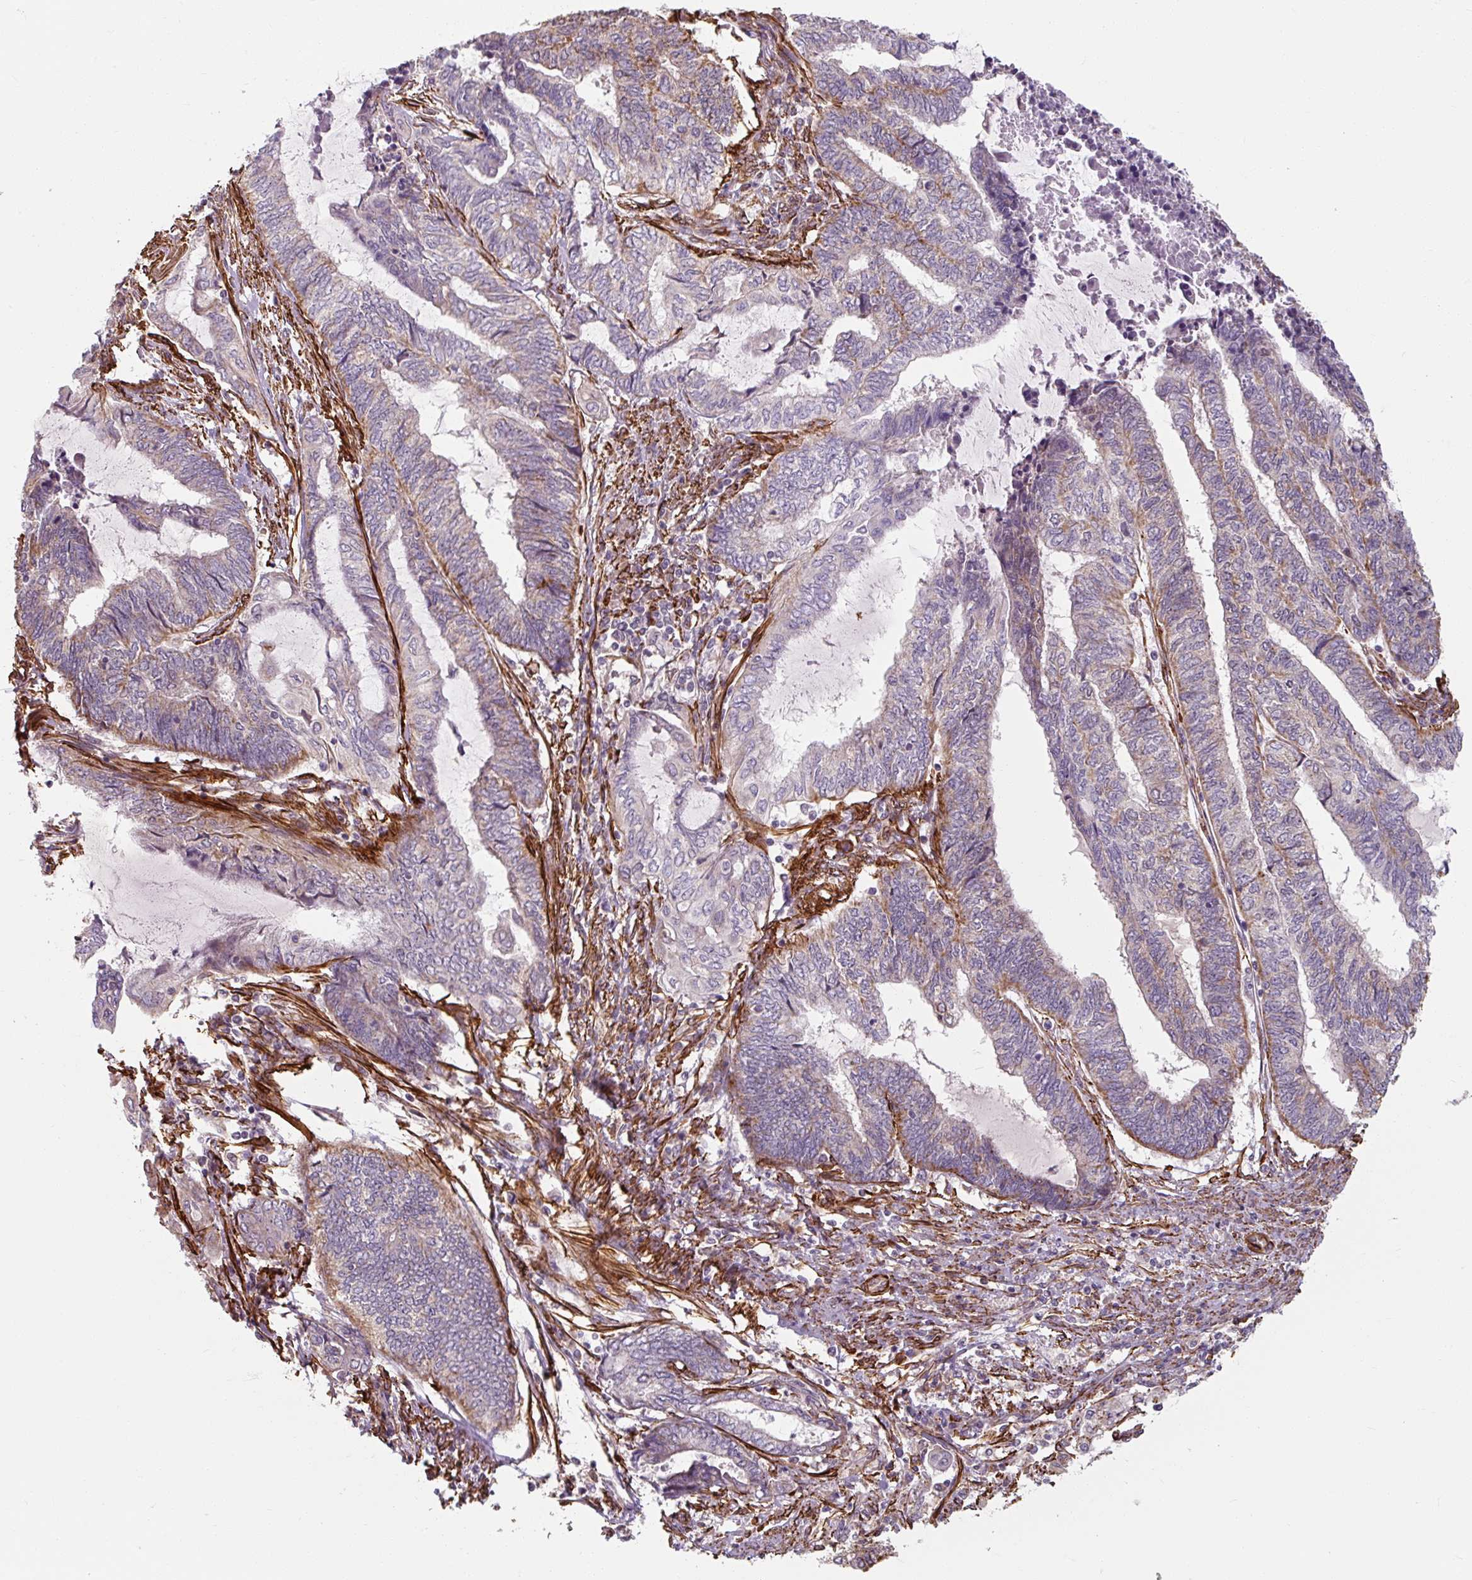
{"staining": {"intensity": "negative", "quantity": "none", "location": "none"}, "tissue": "endometrial cancer", "cell_type": "Tumor cells", "image_type": "cancer", "snomed": [{"axis": "morphology", "description": "Adenocarcinoma, NOS"}, {"axis": "topography", "description": "Uterus"}, {"axis": "topography", "description": "Endometrium"}], "caption": "A high-resolution photomicrograph shows immunohistochemistry (IHC) staining of endometrial cancer (adenocarcinoma), which shows no significant expression in tumor cells. Brightfield microscopy of immunohistochemistry (IHC) stained with DAB (brown) and hematoxylin (blue), captured at high magnification.", "gene": "MRPS5", "patient": {"sex": "female", "age": 70}}